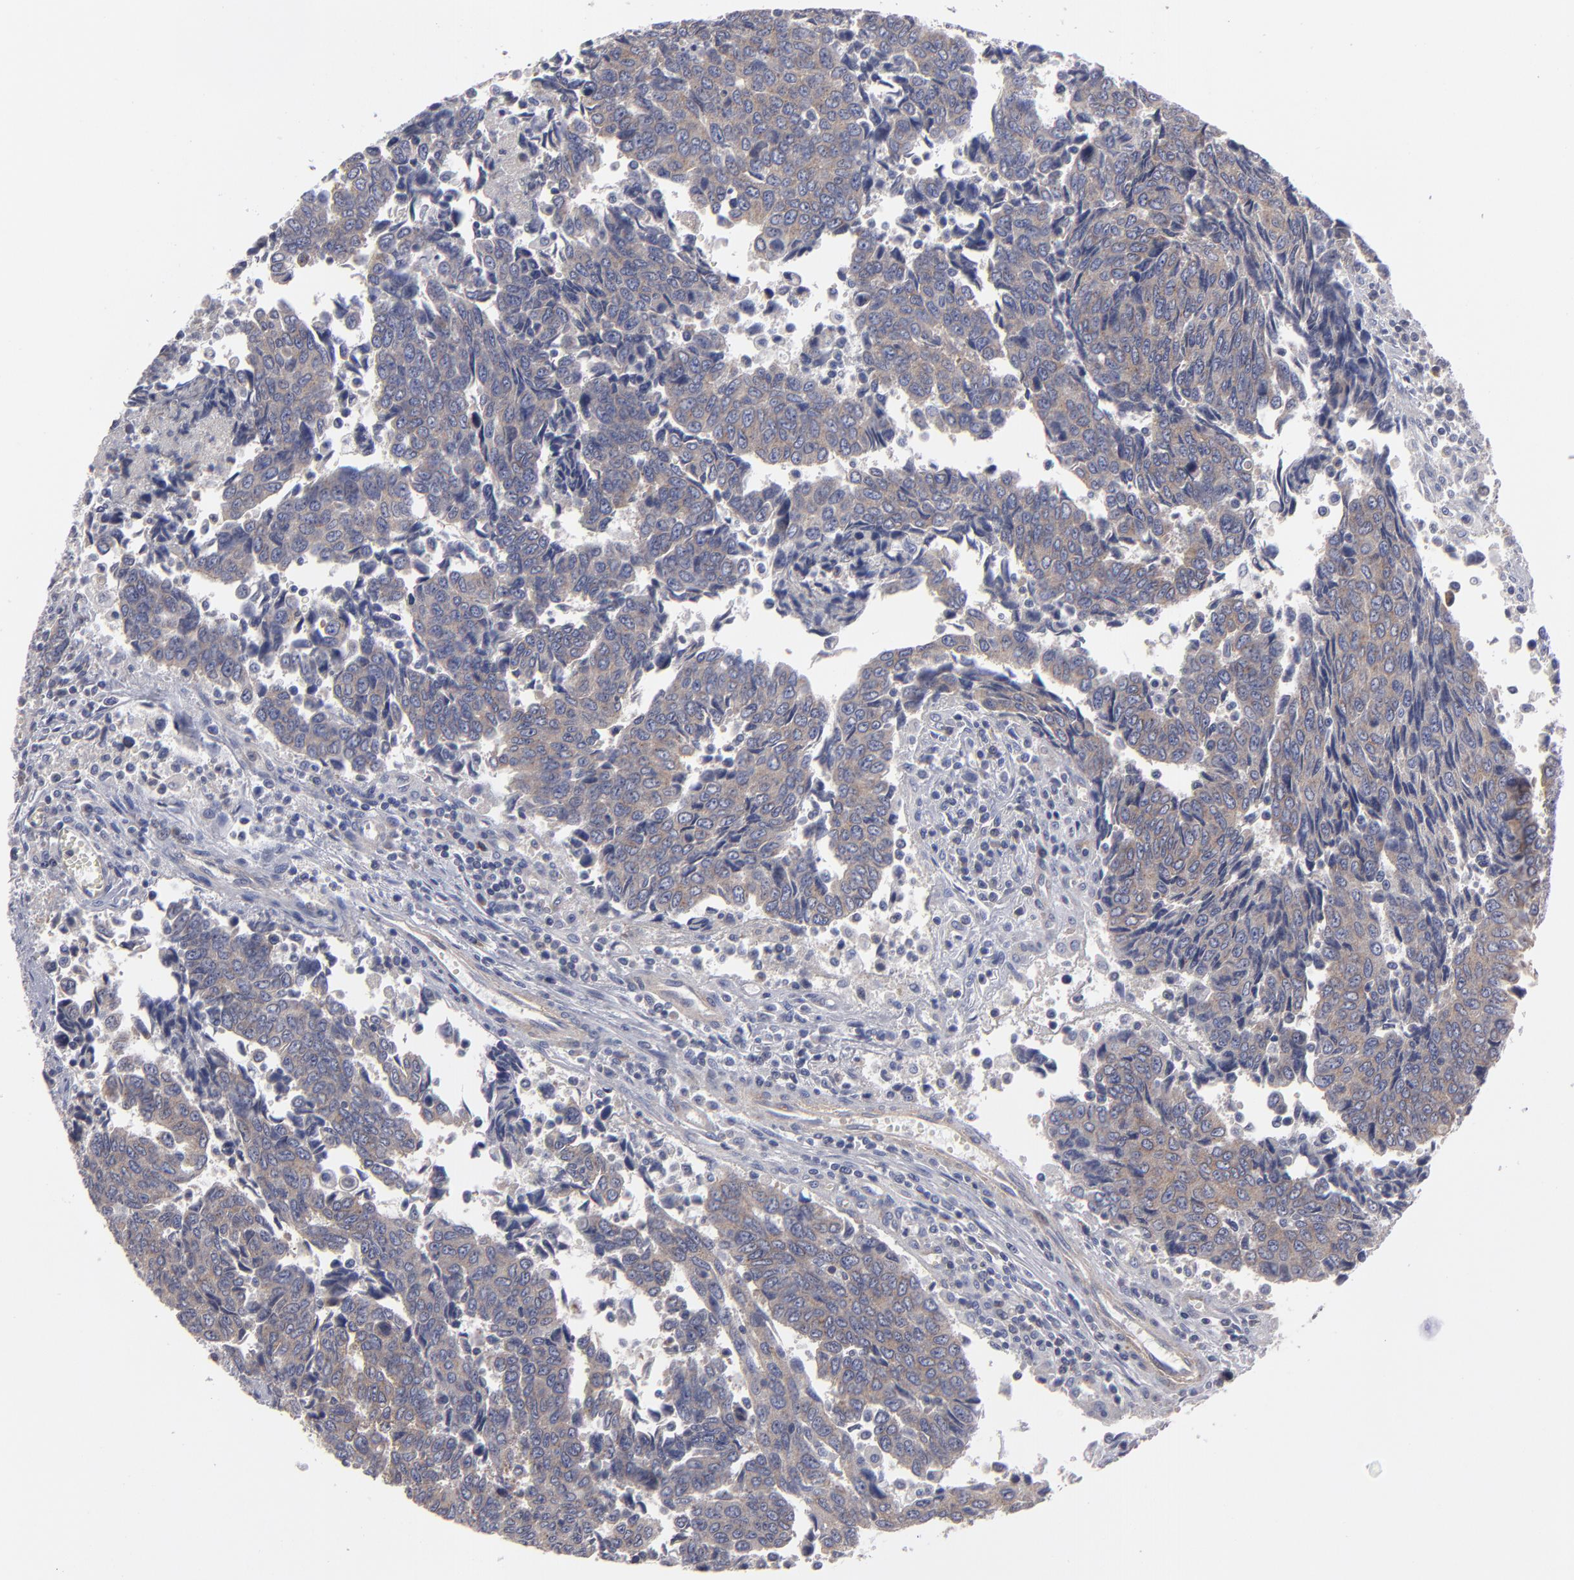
{"staining": {"intensity": "moderate", "quantity": ">75%", "location": "cytoplasmic/membranous"}, "tissue": "urothelial cancer", "cell_type": "Tumor cells", "image_type": "cancer", "snomed": [{"axis": "morphology", "description": "Urothelial carcinoma, High grade"}, {"axis": "topography", "description": "Urinary bladder"}], "caption": "Protein staining by IHC displays moderate cytoplasmic/membranous expression in about >75% of tumor cells in urothelial cancer. Ihc stains the protein in brown and the nuclei are stained blue.", "gene": "CEP97", "patient": {"sex": "male", "age": 86}}